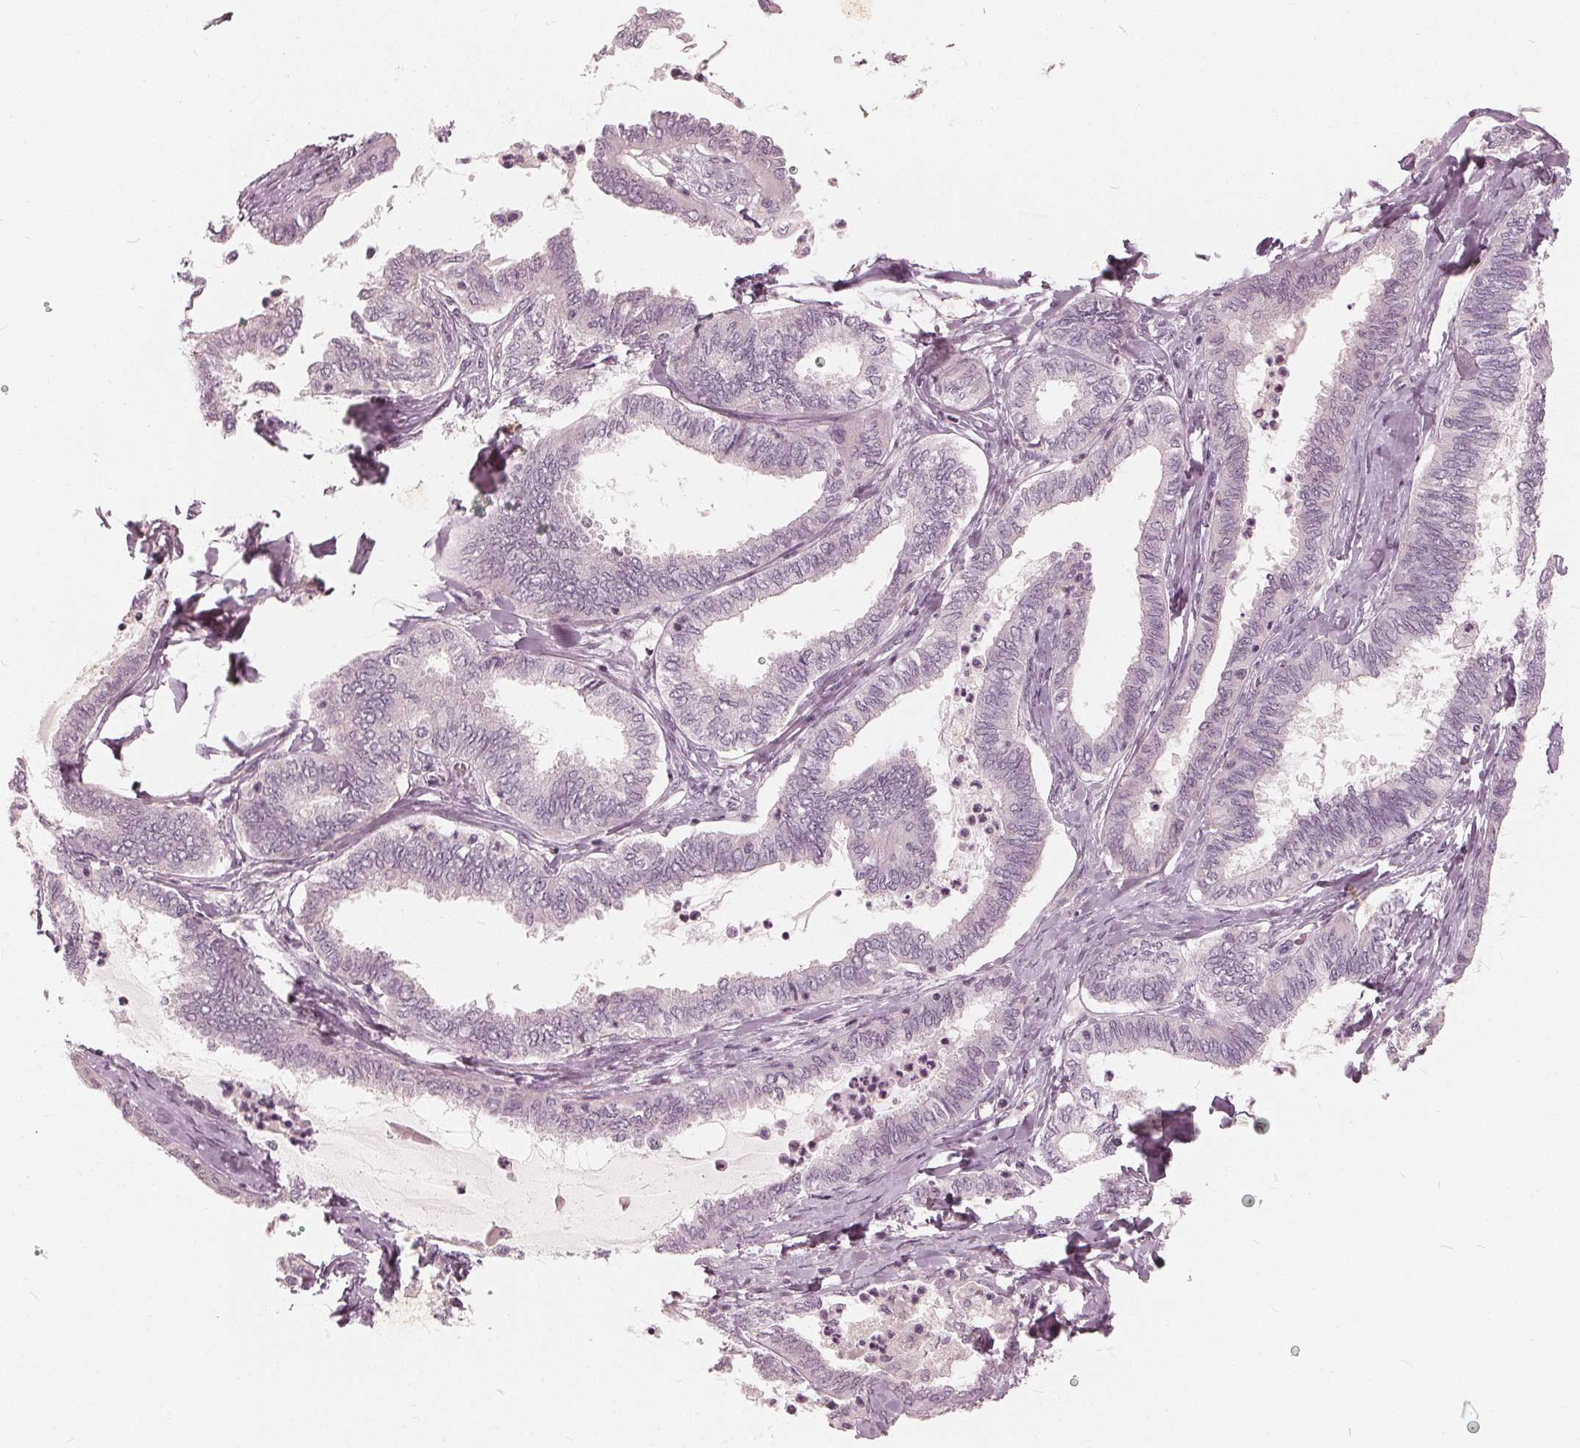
{"staining": {"intensity": "negative", "quantity": "none", "location": "none"}, "tissue": "ovarian cancer", "cell_type": "Tumor cells", "image_type": "cancer", "snomed": [{"axis": "morphology", "description": "Carcinoma, endometroid"}, {"axis": "topography", "description": "Ovary"}], "caption": "Photomicrograph shows no significant protein positivity in tumor cells of ovarian cancer.", "gene": "SAT2", "patient": {"sex": "female", "age": 70}}